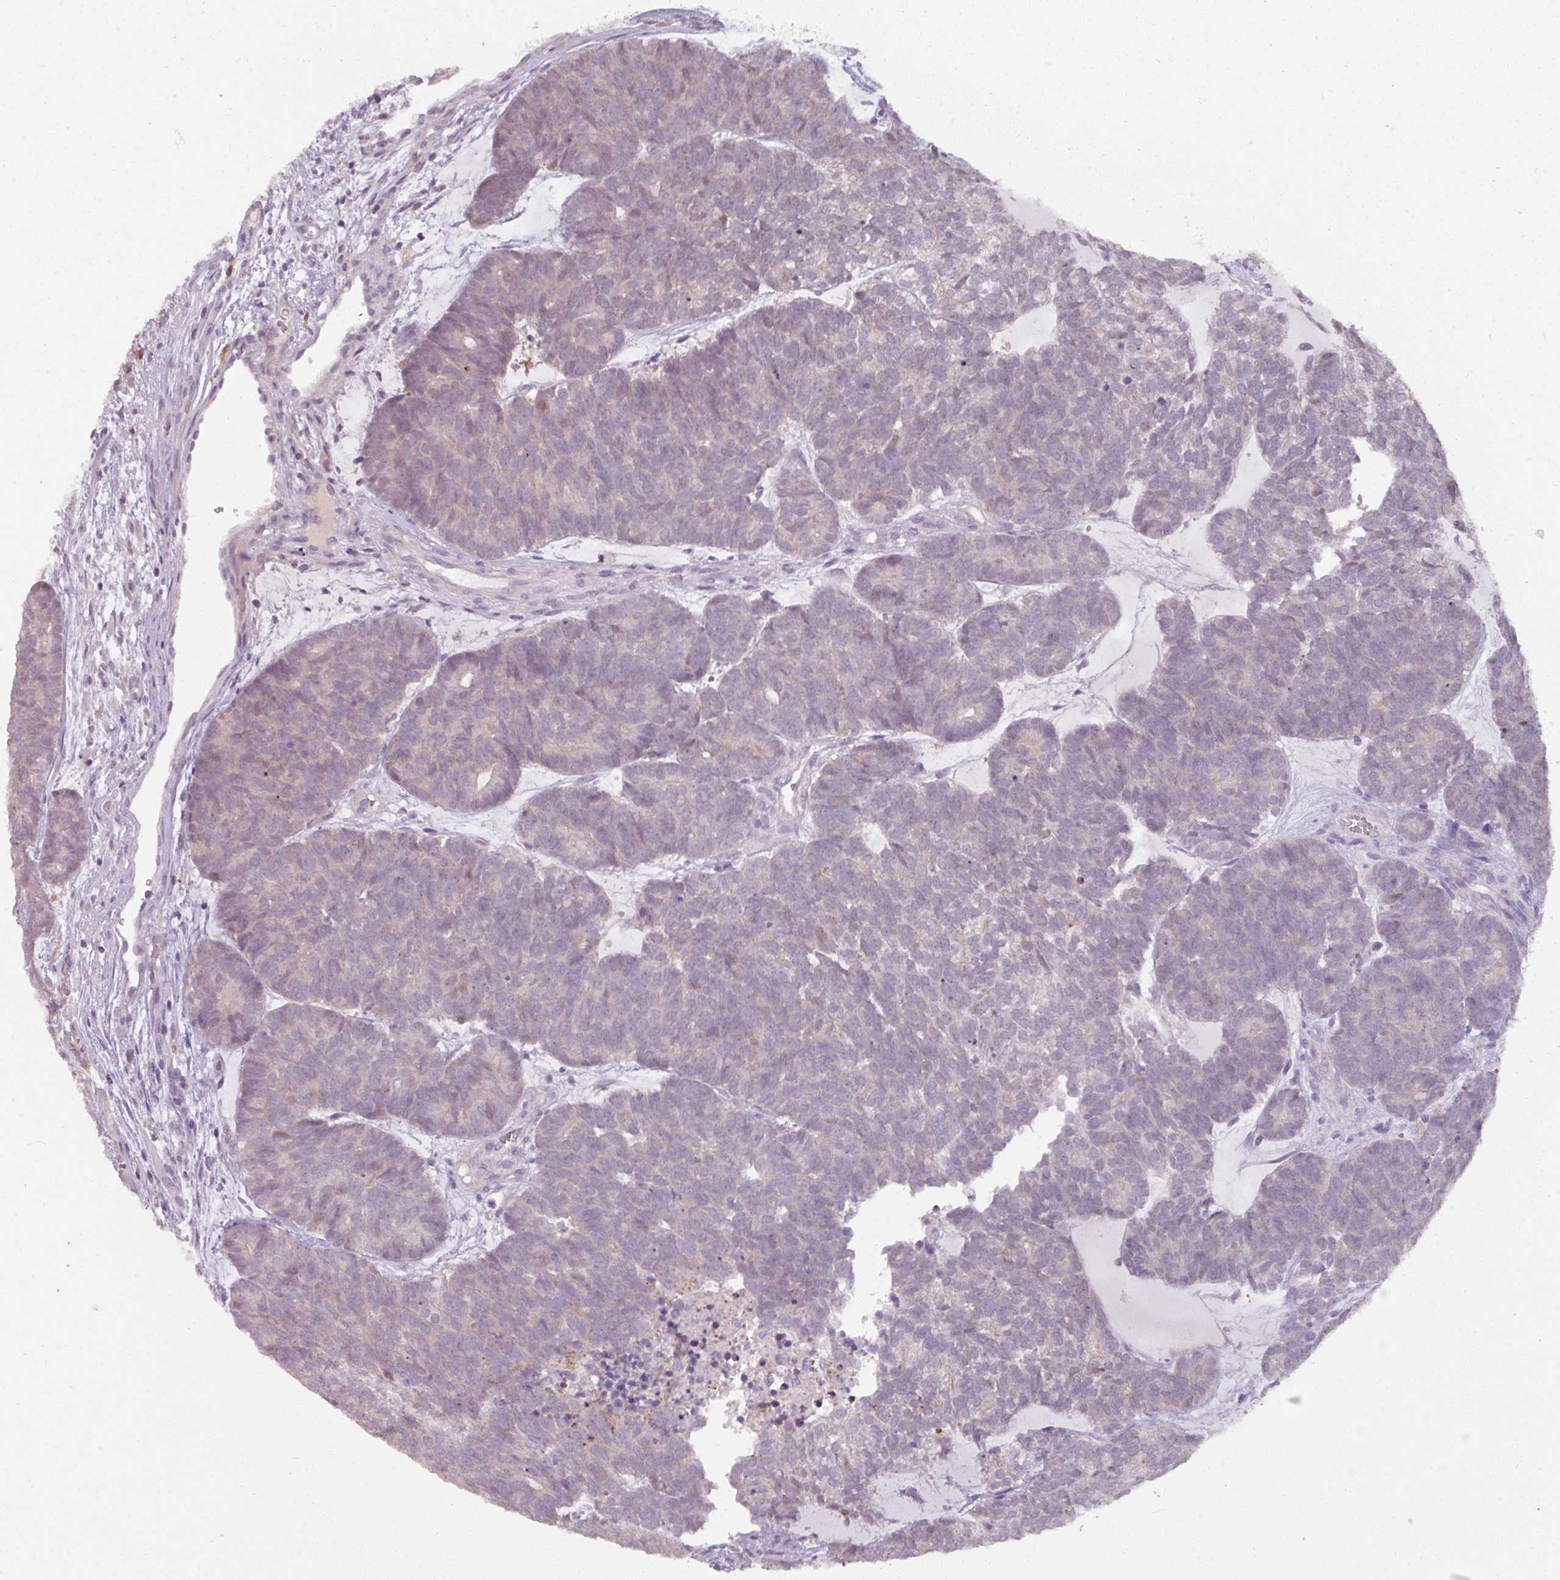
{"staining": {"intensity": "negative", "quantity": "none", "location": "none"}, "tissue": "head and neck cancer", "cell_type": "Tumor cells", "image_type": "cancer", "snomed": [{"axis": "morphology", "description": "Adenocarcinoma, NOS"}, {"axis": "topography", "description": "Head-Neck"}], "caption": "The photomicrograph demonstrates no significant positivity in tumor cells of adenocarcinoma (head and neck). (IHC, brightfield microscopy, high magnification).", "gene": "PNMA6A", "patient": {"sex": "female", "age": 81}}